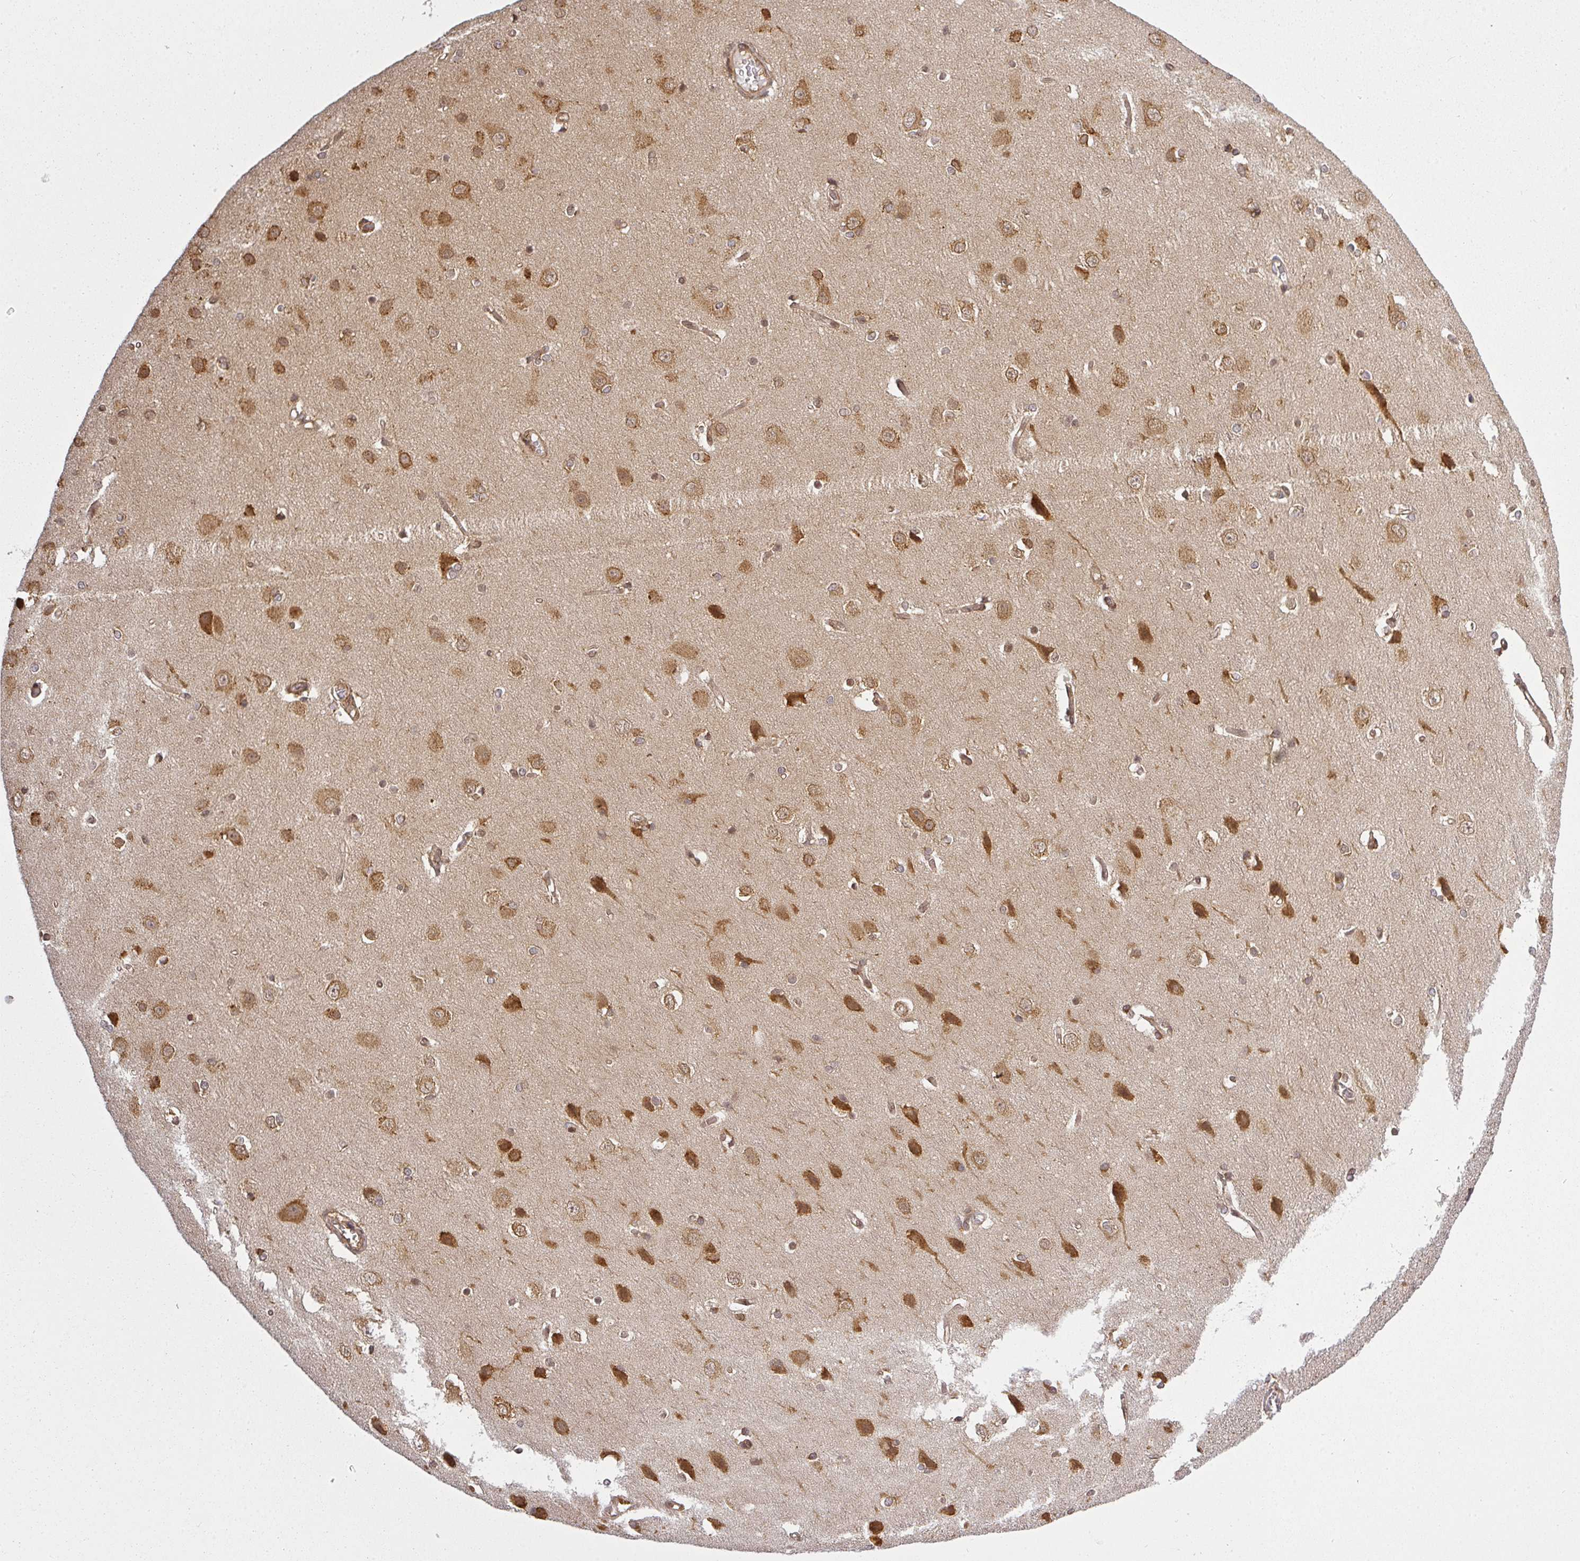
{"staining": {"intensity": "moderate", "quantity": ">75%", "location": "cytoplasmic/membranous"}, "tissue": "cerebral cortex", "cell_type": "Endothelial cells", "image_type": "normal", "snomed": [{"axis": "morphology", "description": "Normal tissue, NOS"}, {"axis": "topography", "description": "Cerebral cortex"}], "caption": "The immunohistochemical stain highlights moderate cytoplasmic/membranous expression in endothelial cells of unremarkable cerebral cortex.", "gene": "PPP6R3", "patient": {"sex": "male", "age": 37}}